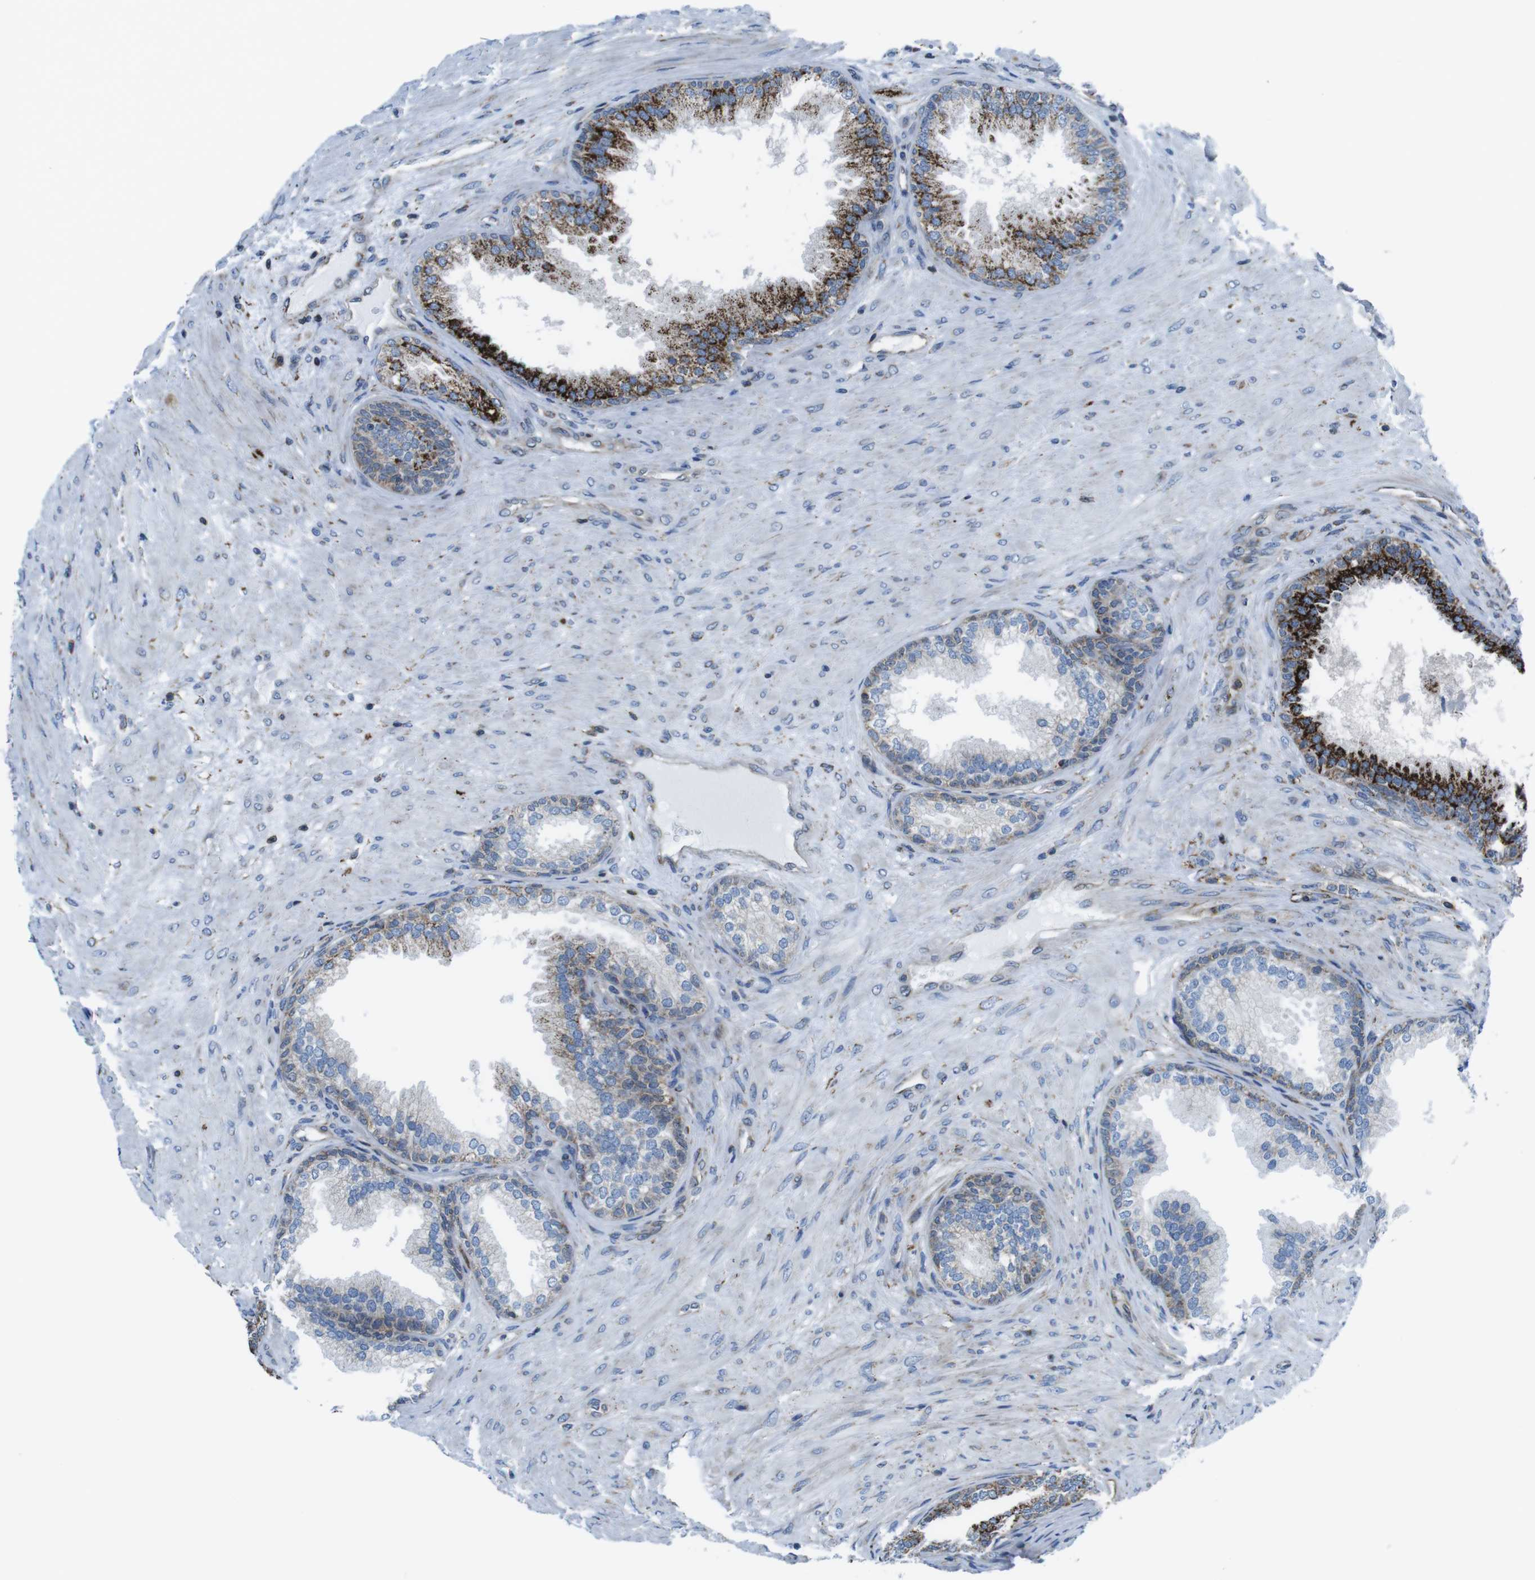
{"staining": {"intensity": "strong", "quantity": "25%-75%", "location": "cytoplasmic/membranous"}, "tissue": "prostate", "cell_type": "Glandular cells", "image_type": "normal", "snomed": [{"axis": "morphology", "description": "Normal tissue, NOS"}, {"axis": "topography", "description": "Prostate"}], "caption": "Protein expression analysis of unremarkable human prostate reveals strong cytoplasmic/membranous positivity in about 25%-75% of glandular cells. Nuclei are stained in blue.", "gene": "KCNE3", "patient": {"sex": "male", "age": 76}}